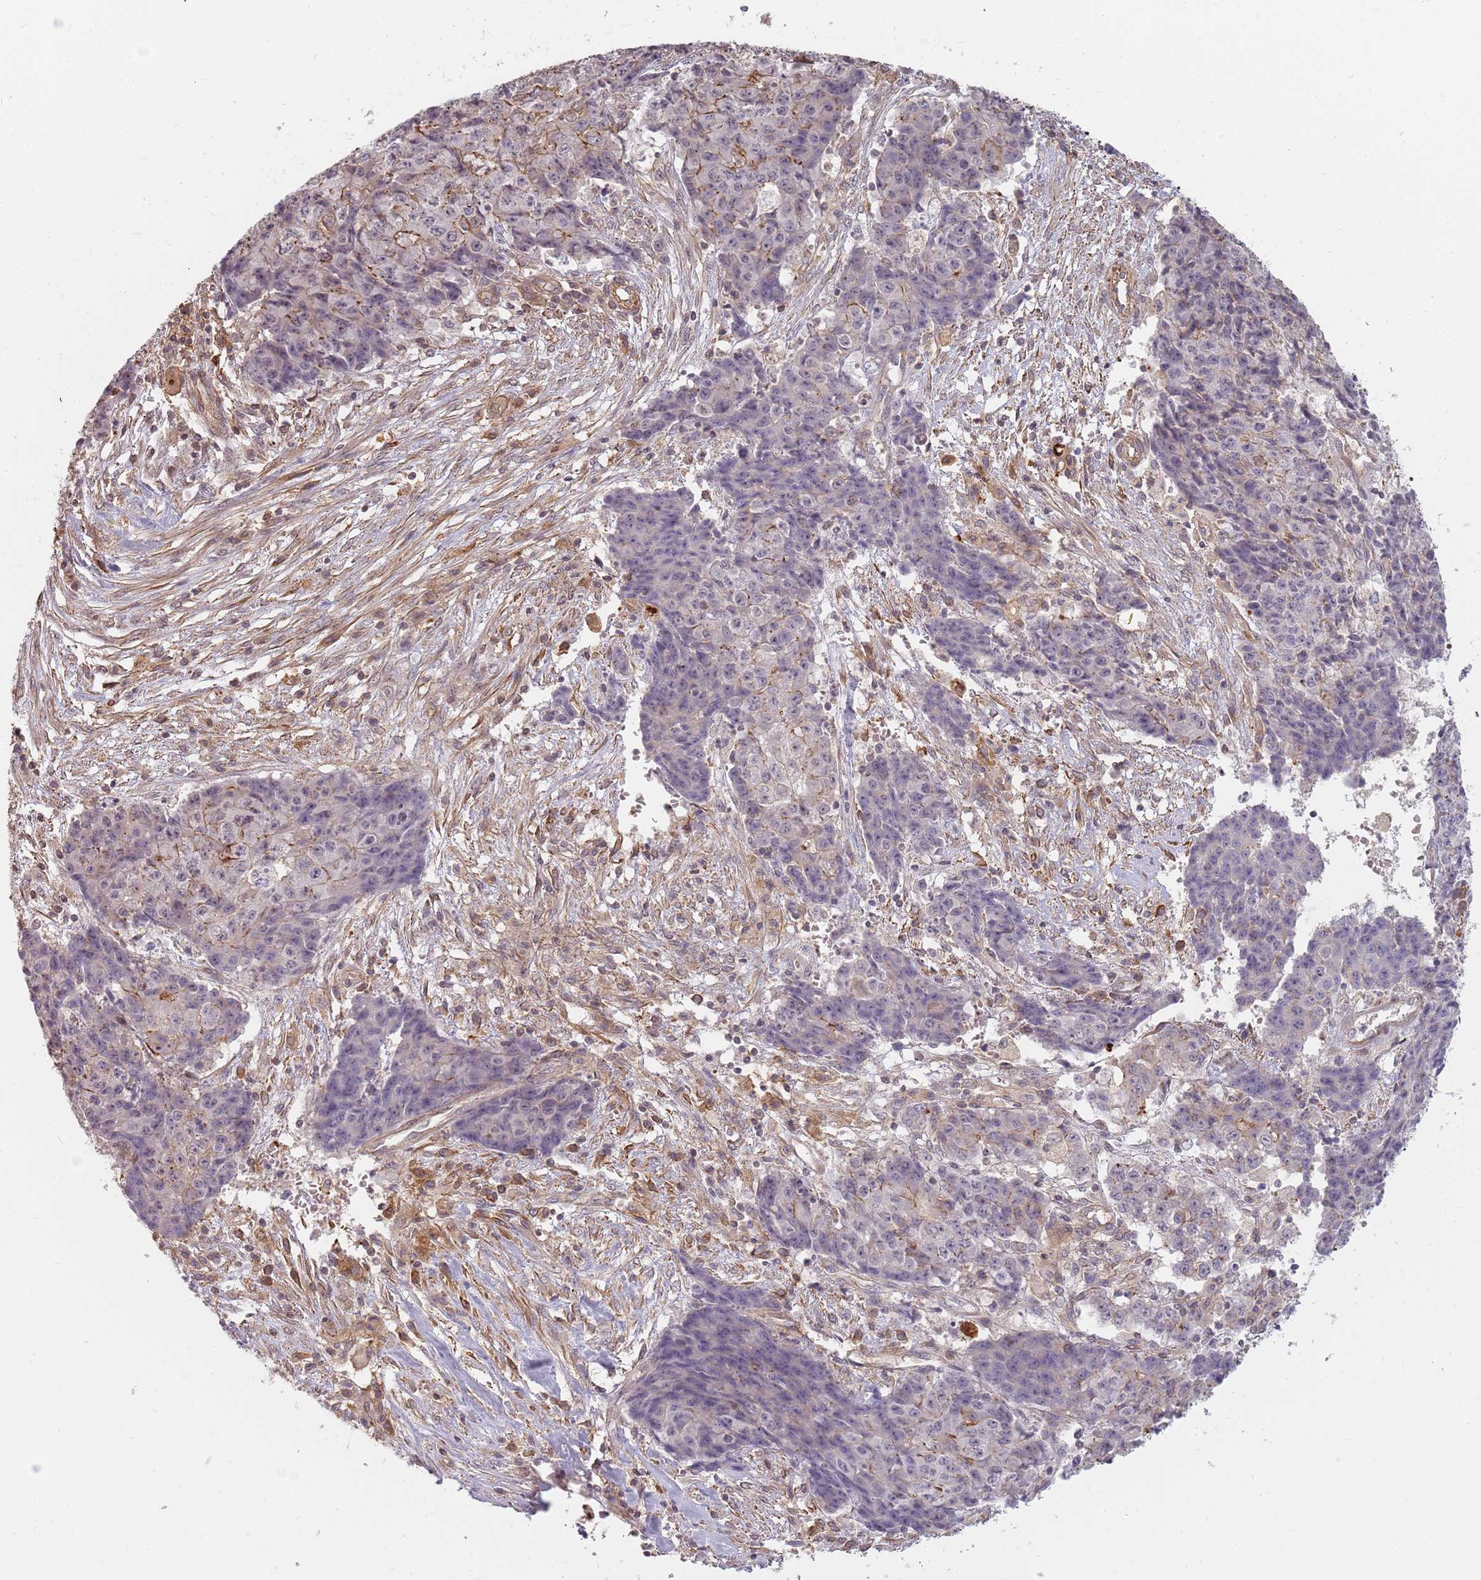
{"staining": {"intensity": "moderate", "quantity": "<25%", "location": "cytoplasmic/membranous"}, "tissue": "ovarian cancer", "cell_type": "Tumor cells", "image_type": "cancer", "snomed": [{"axis": "morphology", "description": "Carcinoma, endometroid"}, {"axis": "topography", "description": "Ovary"}], "caption": "The image shows immunohistochemical staining of endometroid carcinoma (ovarian). There is moderate cytoplasmic/membranous expression is seen in approximately <25% of tumor cells.", "gene": "PPP1R14C", "patient": {"sex": "female", "age": 42}}